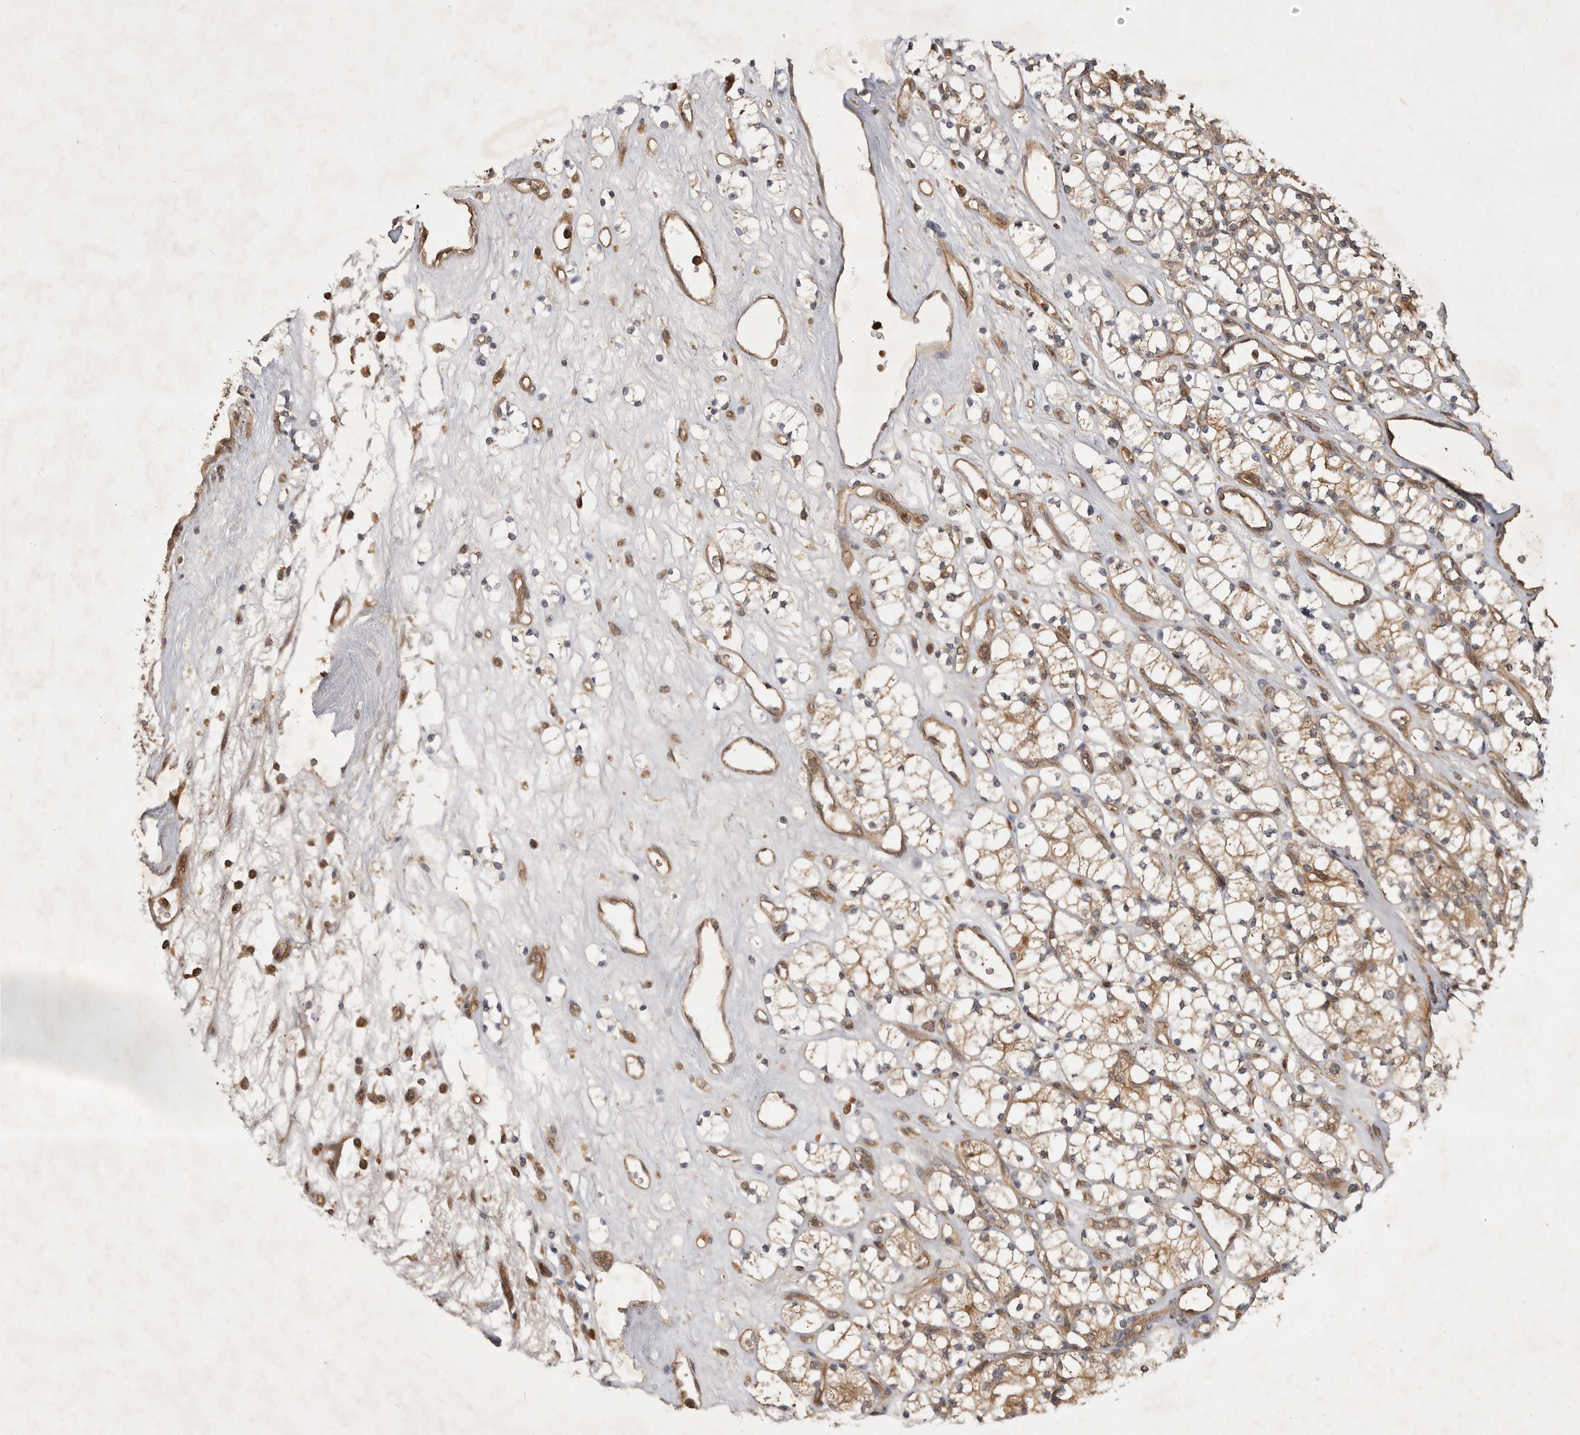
{"staining": {"intensity": "moderate", "quantity": ">75%", "location": "cytoplasmic/membranous"}, "tissue": "renal cancer", "cell_type": "Tumor cells", "image_type": "cancer", "snomed": [{"axis": "morphology", "description": "Adenocarcinoma, NOS"}, {"axis": "topography", "description": "Kidney"}], "caption": "Adenocarcinoma (renal) tissue exhibits moderate cytoplasmic/membranous staining in about >75% of tumor cells", "gene": "ZNF232", "patient": {"sex": "male", "age": 77}}